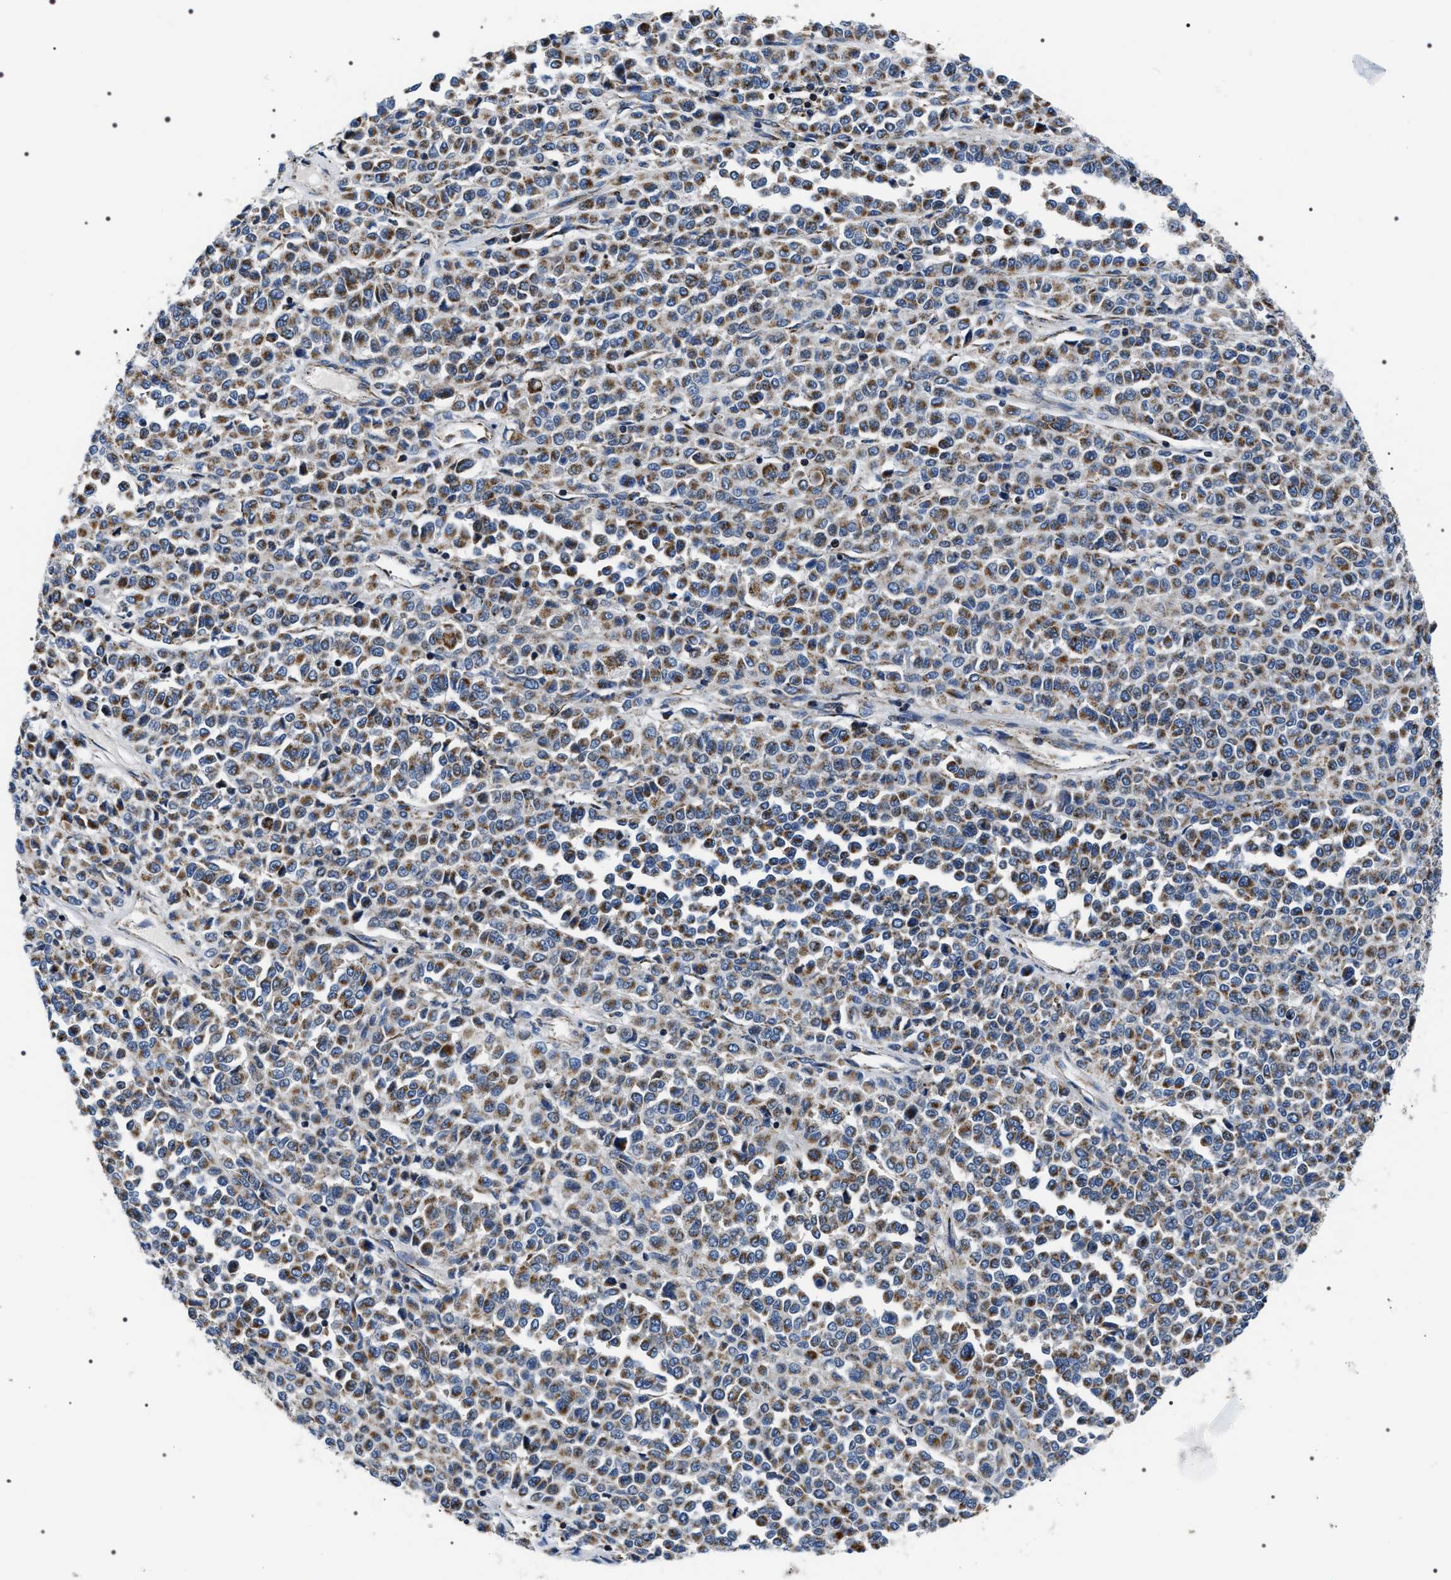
{"staining": {"intensity": "moderate", "quantity": ">75%", "location": "cytoplasmic/membranous"}, "tissue": "melanoma", "cell_type": "Tumor cells", "image_type": "cancer", "snomed": [{"axis": "morphology", "description": "Malignant melanoma, Metastatic site"}, {"axis": "topography", "description": "Pancreas"}], "caption": "IHC (DAB) staining of human melanoma shows moderate cytoplasmic/membranous protein expression in approximately >75% of tumor cells. The protein of interest is stained brown, and the nuclei are stained in blue (DAB IHC with brightfield microscopy, high magnification).", "gene": "NTMT1", "patient": {"sex": "female", "age": 30}}